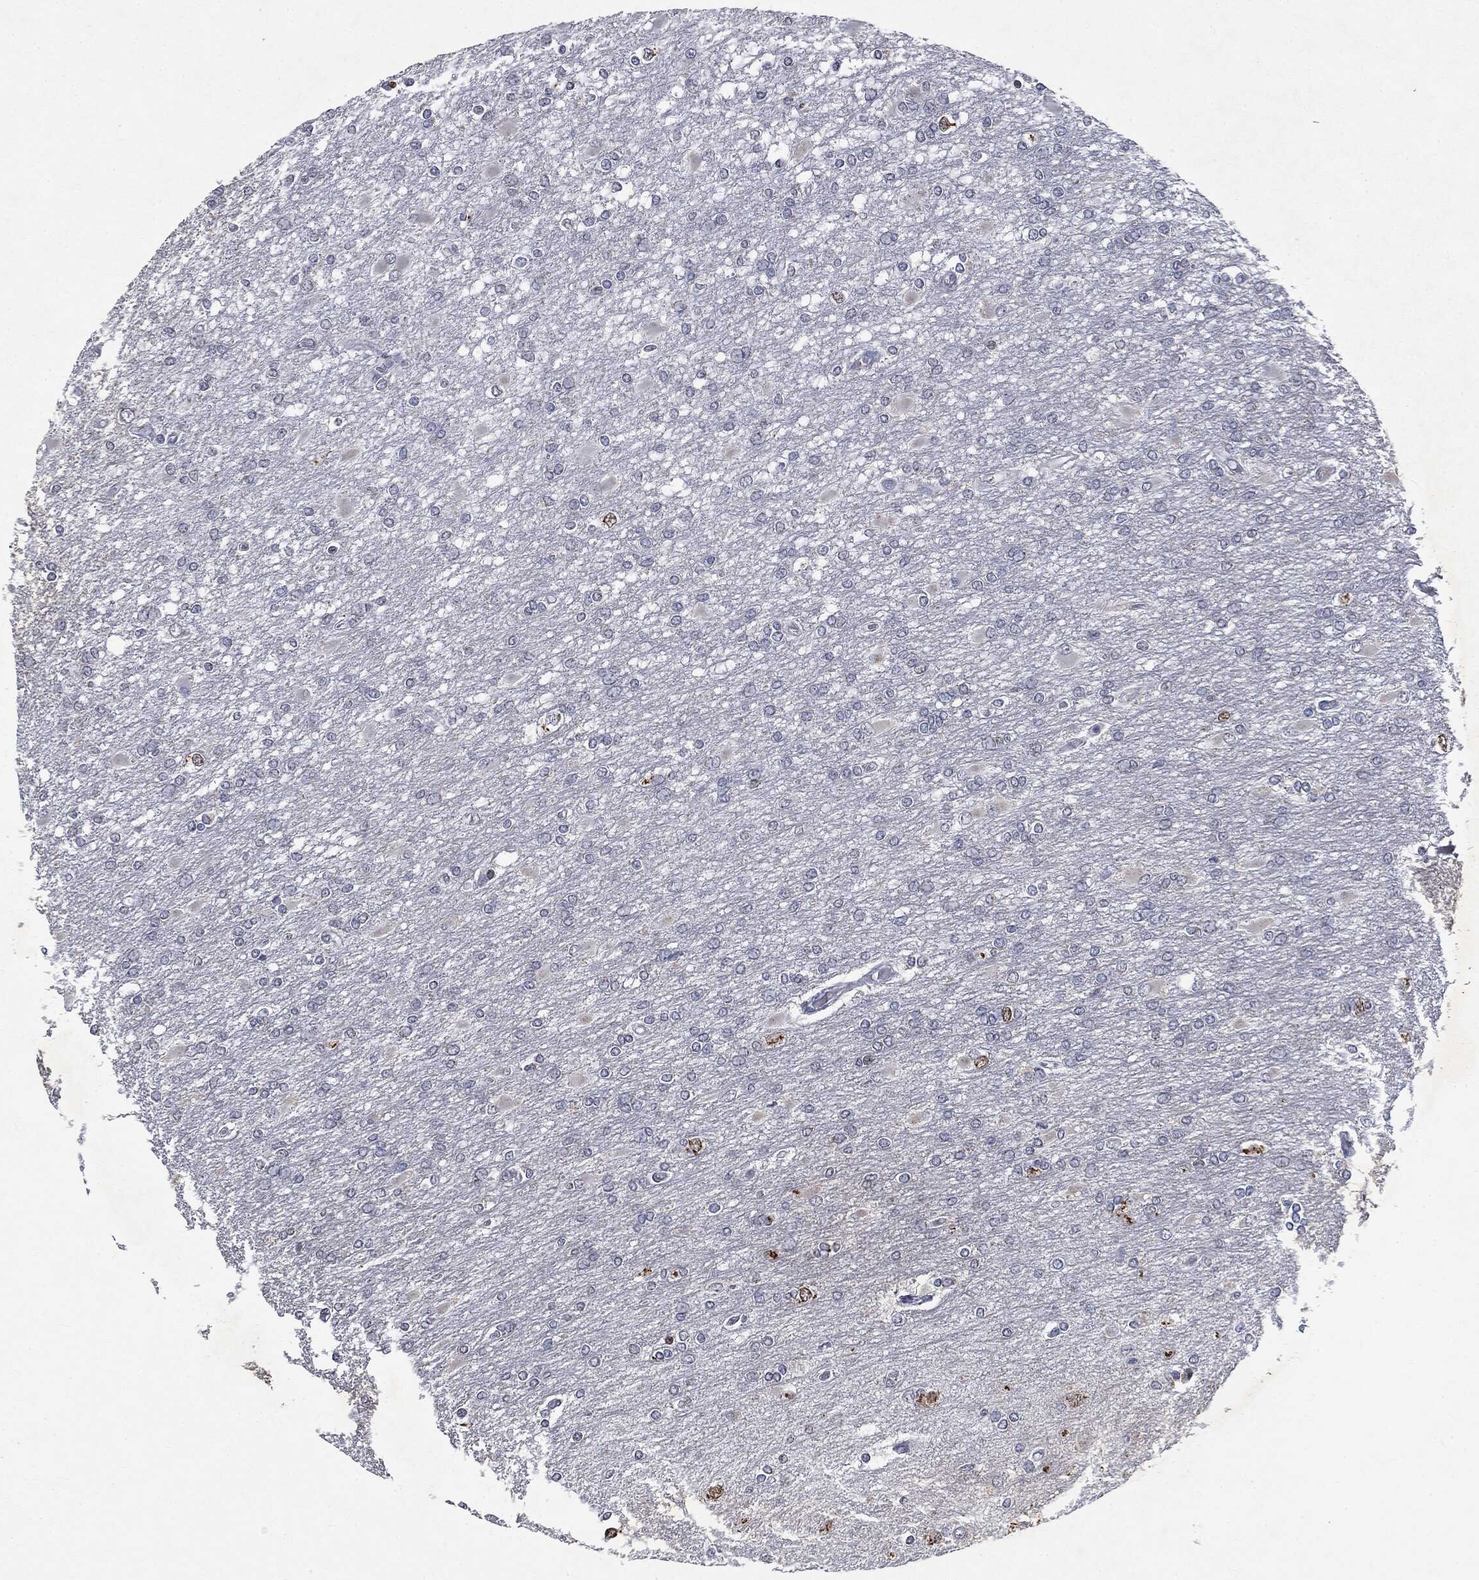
{"staining": {"intensity": "negative", "quantity": "none", "location": "none"}, "tissue": "glioma", "cell_type": "Tumor cells", "image_type": "cancer", "snomed": [{"axis": "morphology", "description": "Glioma, malignant, High grade"}, {"axis": "topography", "description": "Cerebral cortex"}], "caption": "The immunohistochemistry photomicrograph has no significant staining in tumor cells of glioma tissue.", "gene": "CASD1", "patient": {"sex": "male", "age": 79}}